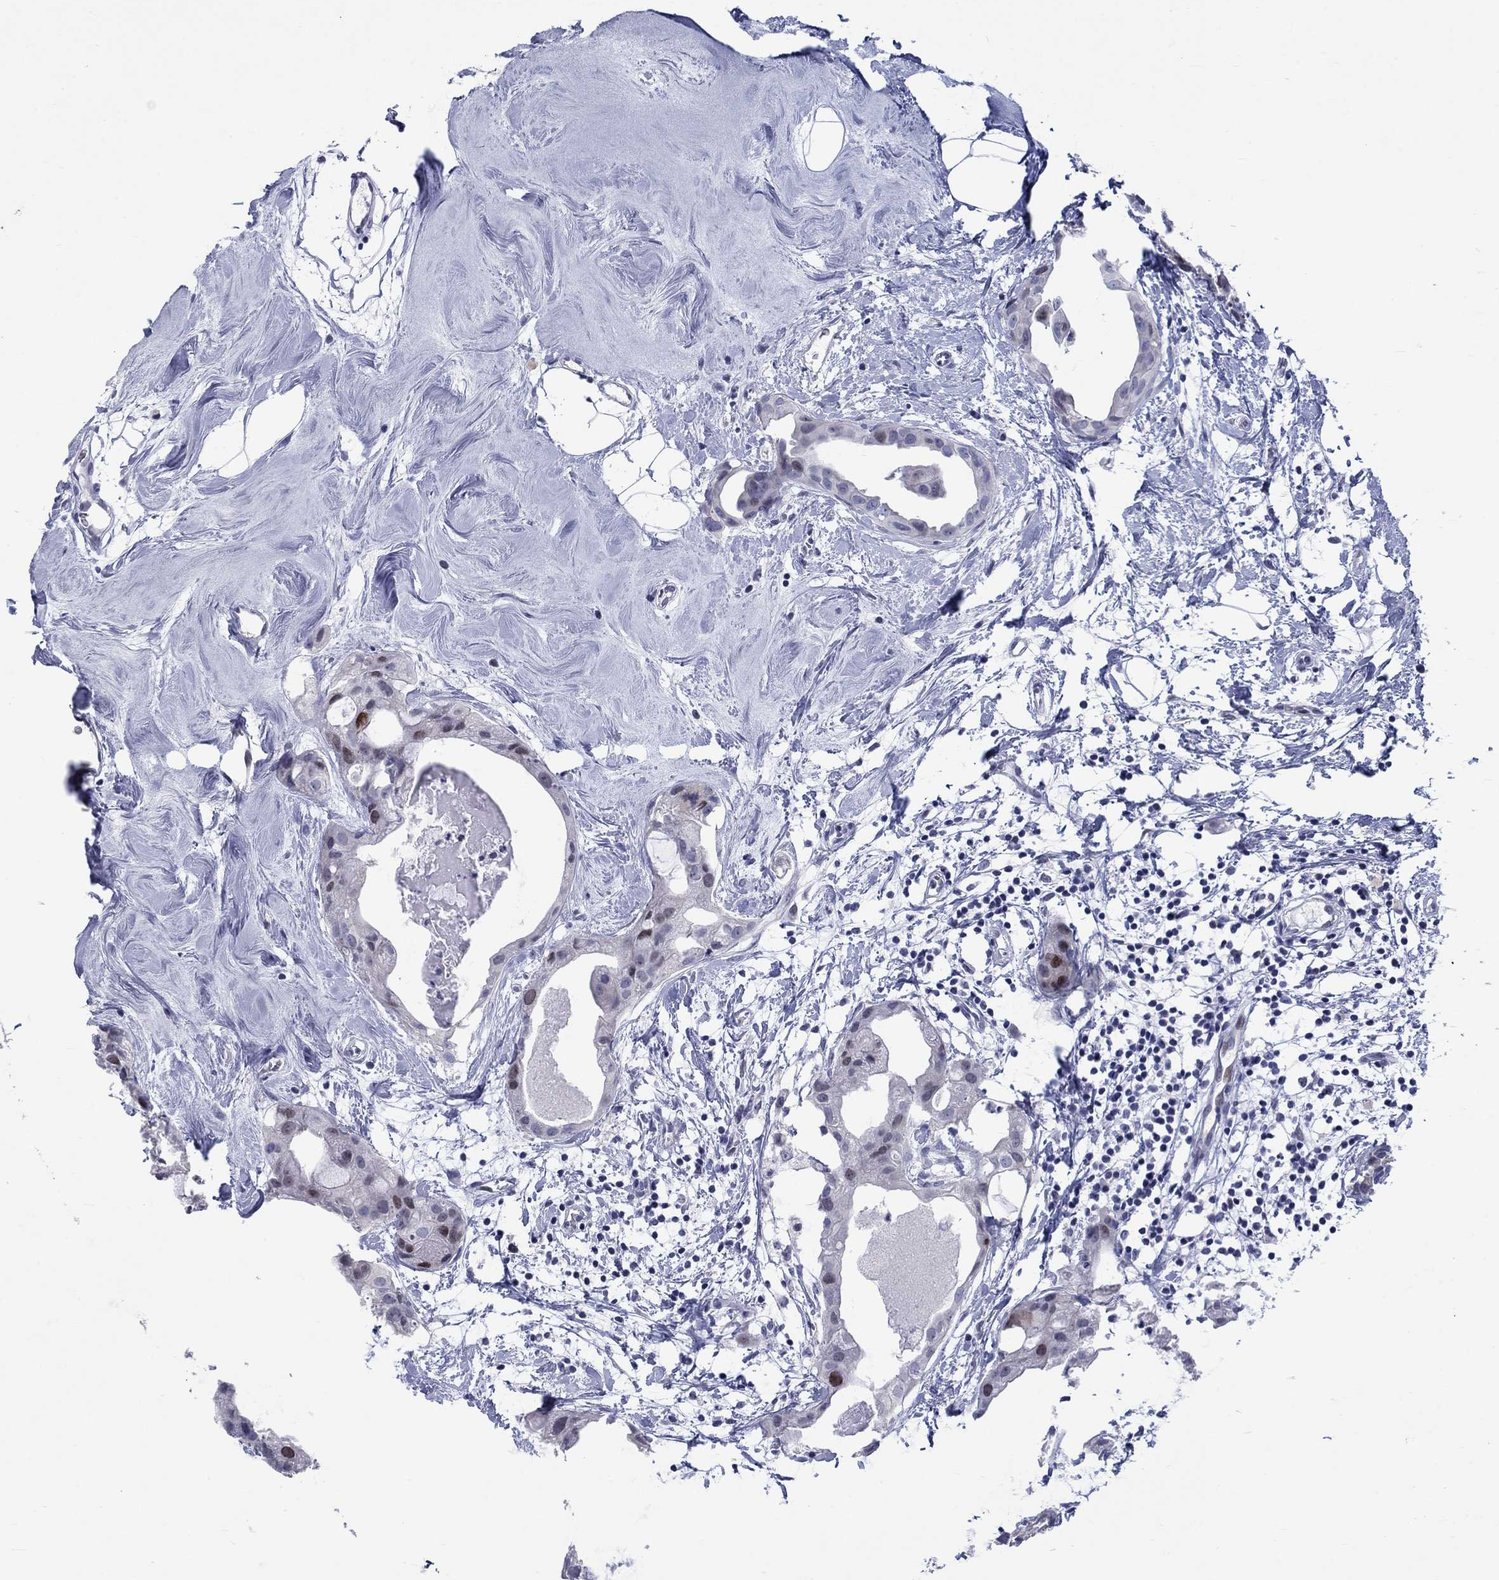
{"staining": {"intensity": "moderate", "quantity": "<25%", "location": "nuclear"}, "tissue": "breast cancer", "cell_type": "Tumor cells", "image_type": "cancer", "snomed": [{"axis": "morphology", "description": "Normal tissue, NOS"}, {"axis": "morphology", "description": "Duct carcinoma"}, {"axis": "topography", "description": "Breast"}], "caption": "A photomicrograph of intraductal carcinoma (breast) stained for a protein displays moderate nuclear brown staining in tumor cells.", "gene": "CDCA2", "patient": {"sex": "female", "age": 40}}